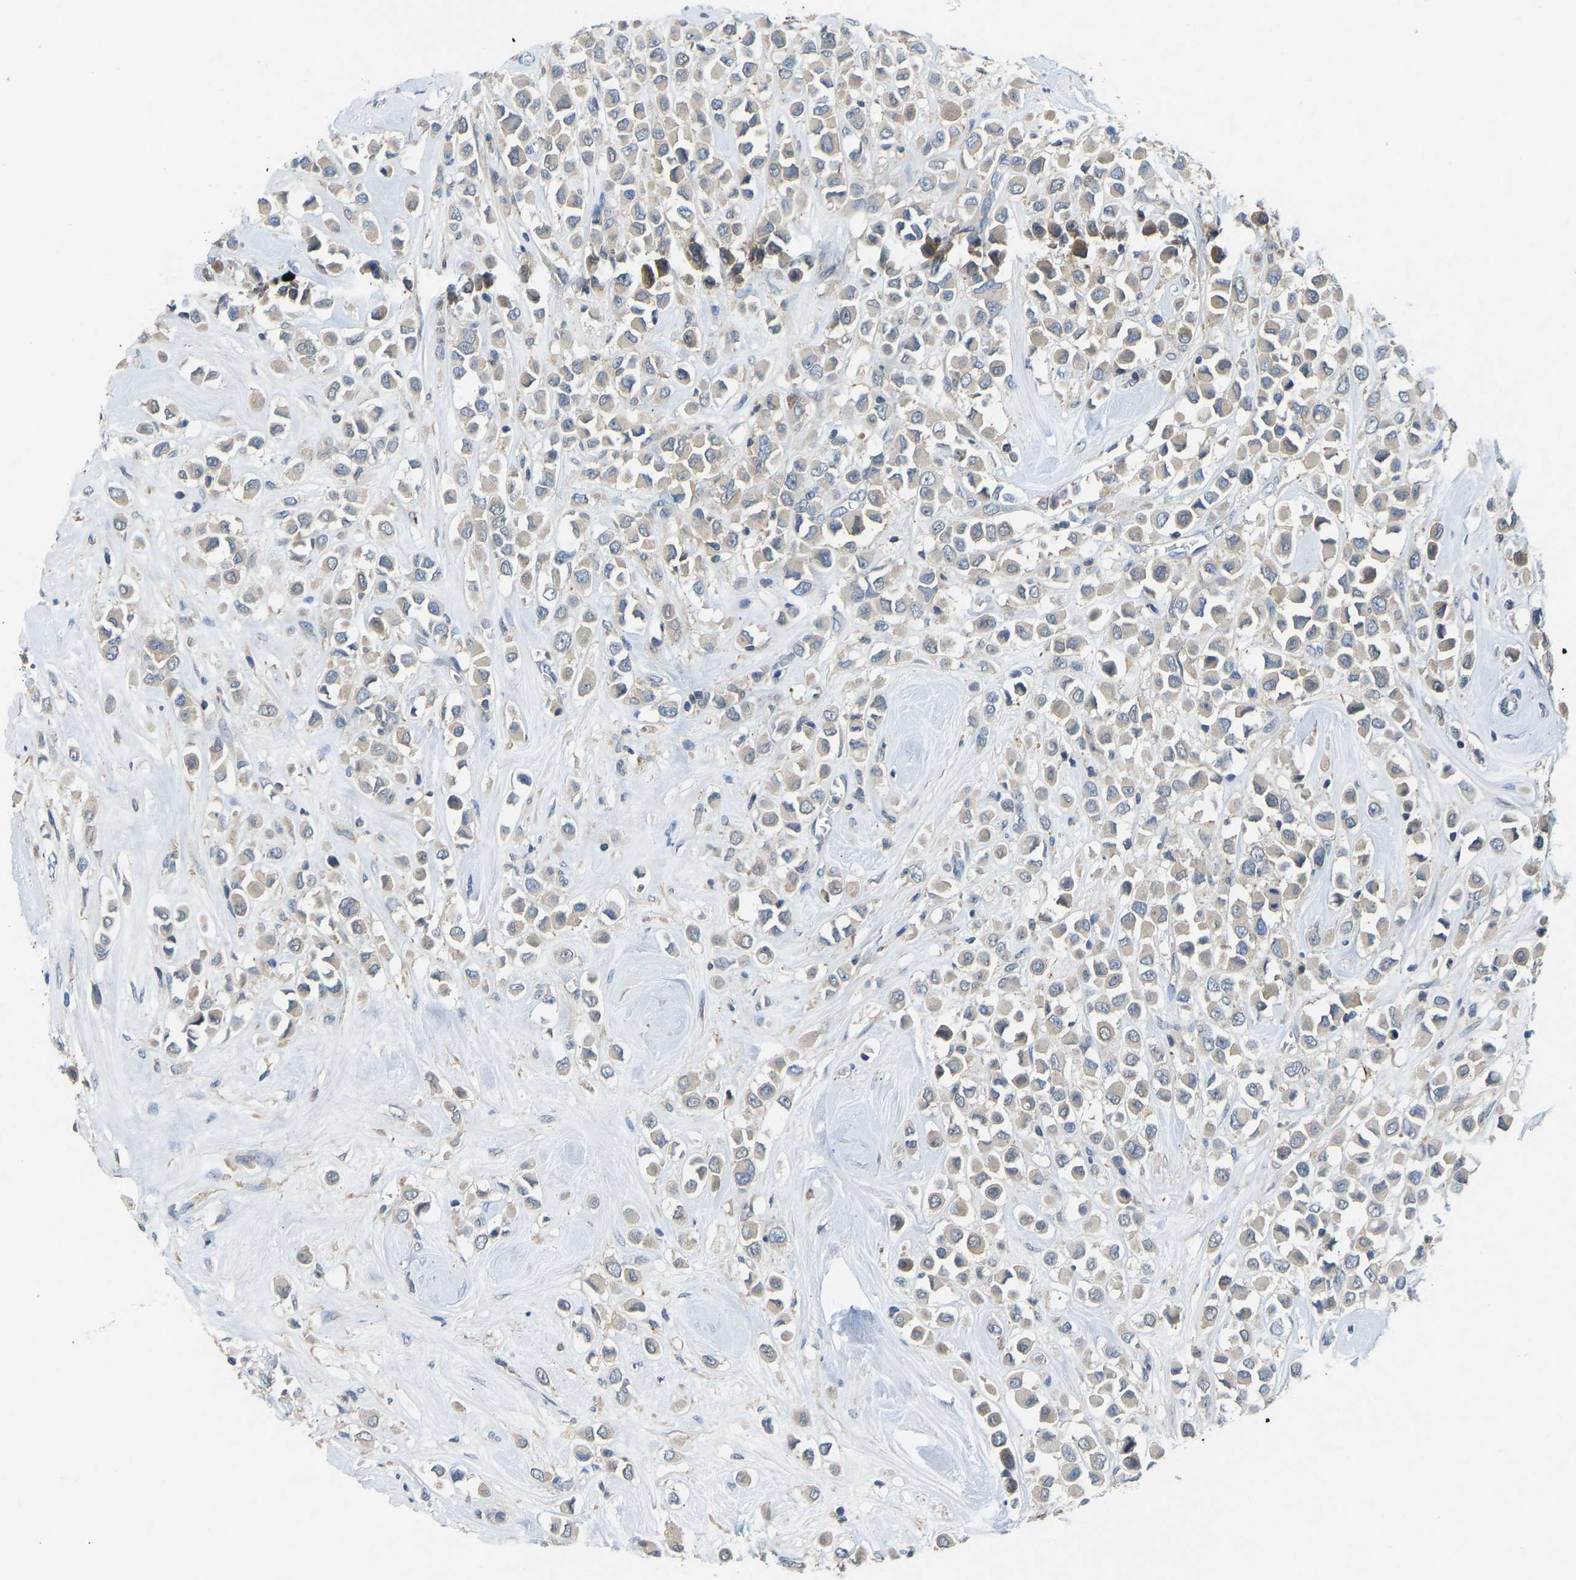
{"staining": {"intensity": "weak", "quantity": "25%-75%", "location": "cytoplasmic/membranous"}, "tissue": "breast cancer", "cell_type": "Tumor cells", "image_type": "cancer", "snomed": [{"axis": "morphology", "description": "Duct carcinoma"}, {"axis": "topography", "description": "Breast"}], "caption": "A brown stain shows weak cytoplasmic/membranous positivity of a protein in breast cancer (intraductal carcinoma) tumor cells.", "gene": "NDRG3", "patient": {"sex": "female", "age": 61}}